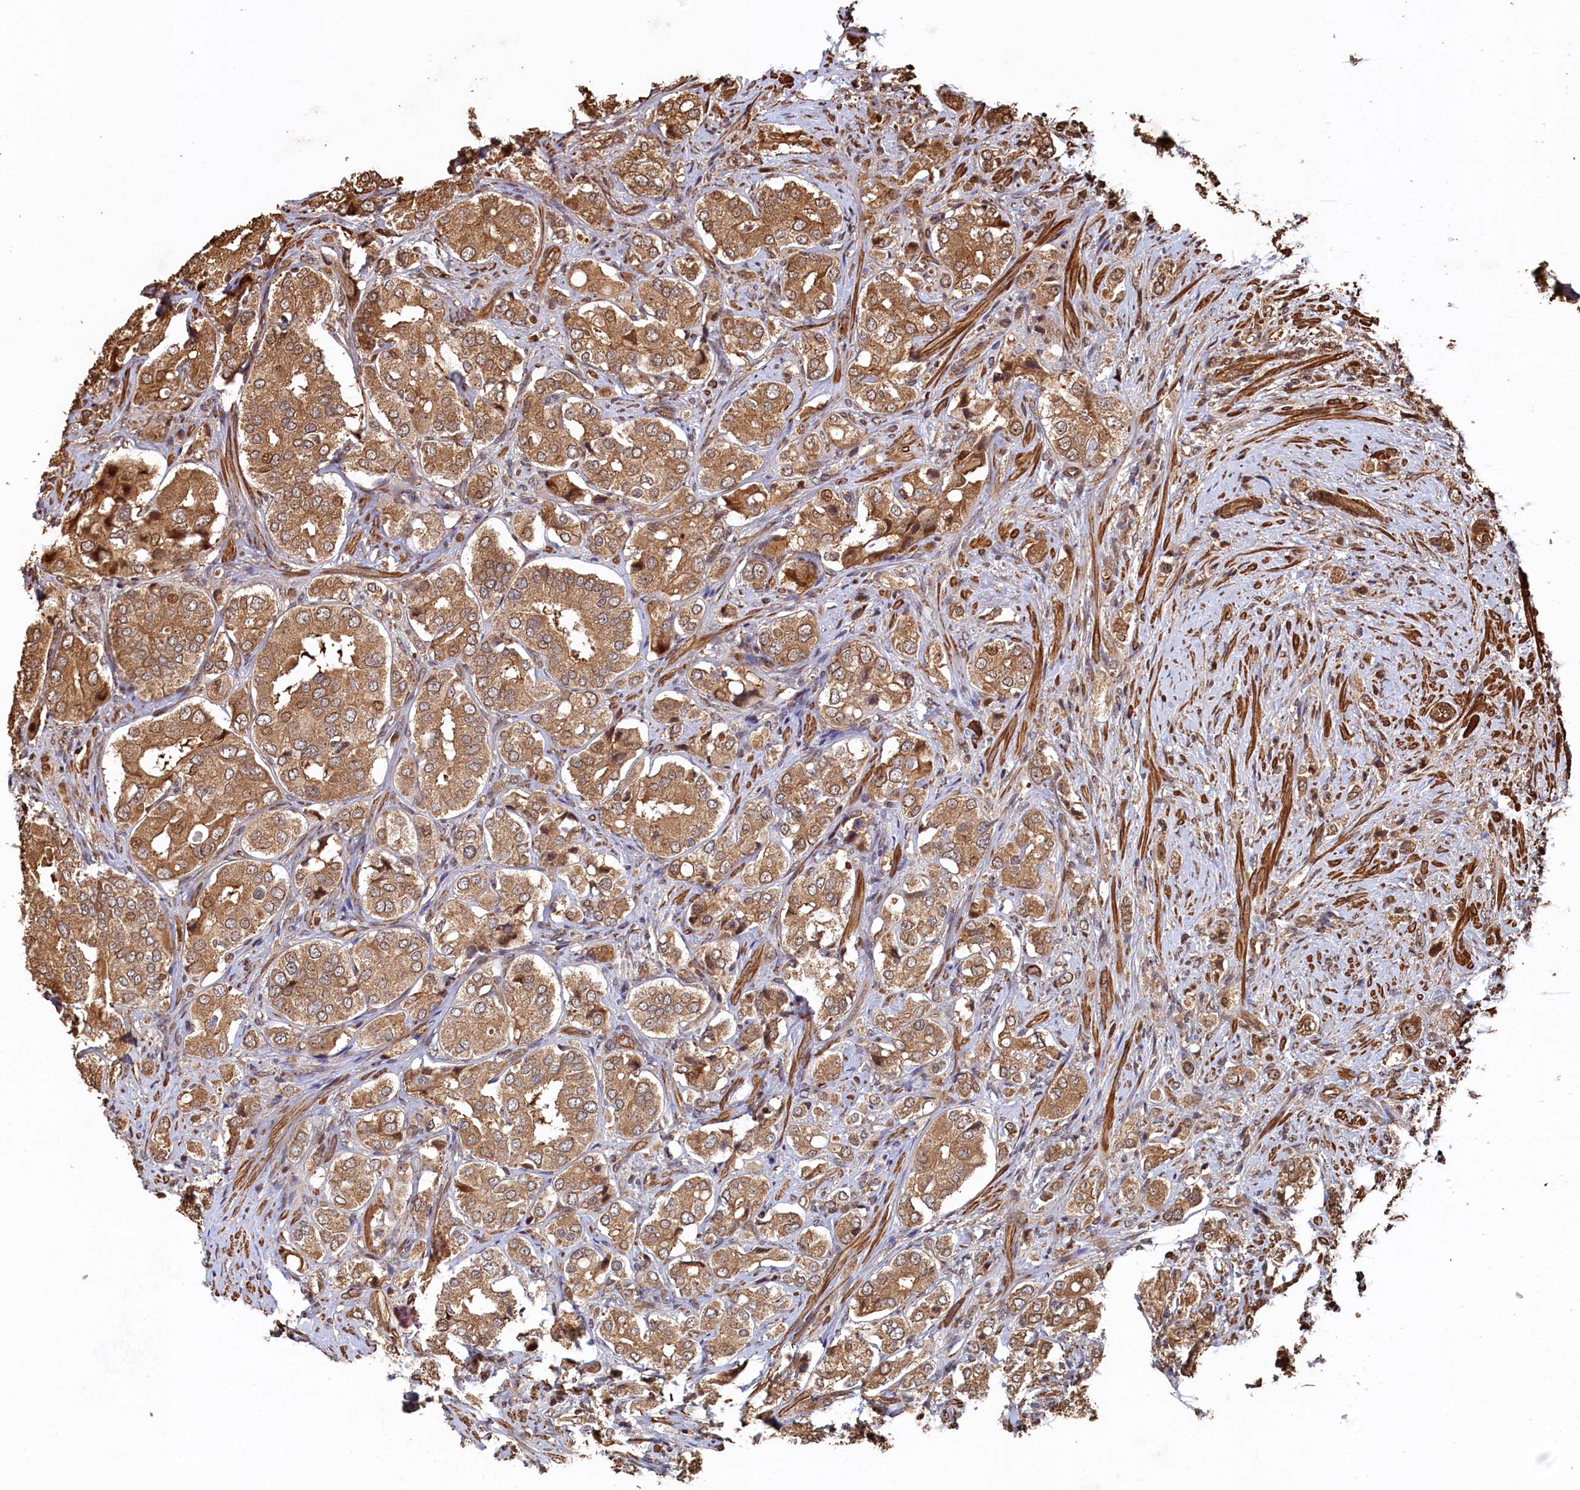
{"staining": {"intensity": "moderate", "quantity": ">75%", "location": "cytoplasmic/membranous"}, "tissue": "prostate cancer", "cell_type": "Tumor cells", "image_type": "cancer", "snomed": [{"axis": "morphology", "description": "Adenocarcinoma, High grade"}, {"axis": "topography", "description": "Prostate"}], "caption": "DAB (3,3'-diaminobenzidine) immunohistochemical staining of prostate high-grade adenocarcinoma demonstrates moderate cytoplasmic/membranous protein expression in approximately >75% of tumor cells. (Stains: DAB in brown, nuclei in blue, Microscopy: brightfield microscopy at high magnification).", "gene": "PIGN", "patient": {"sex": "male", "age": 65}}